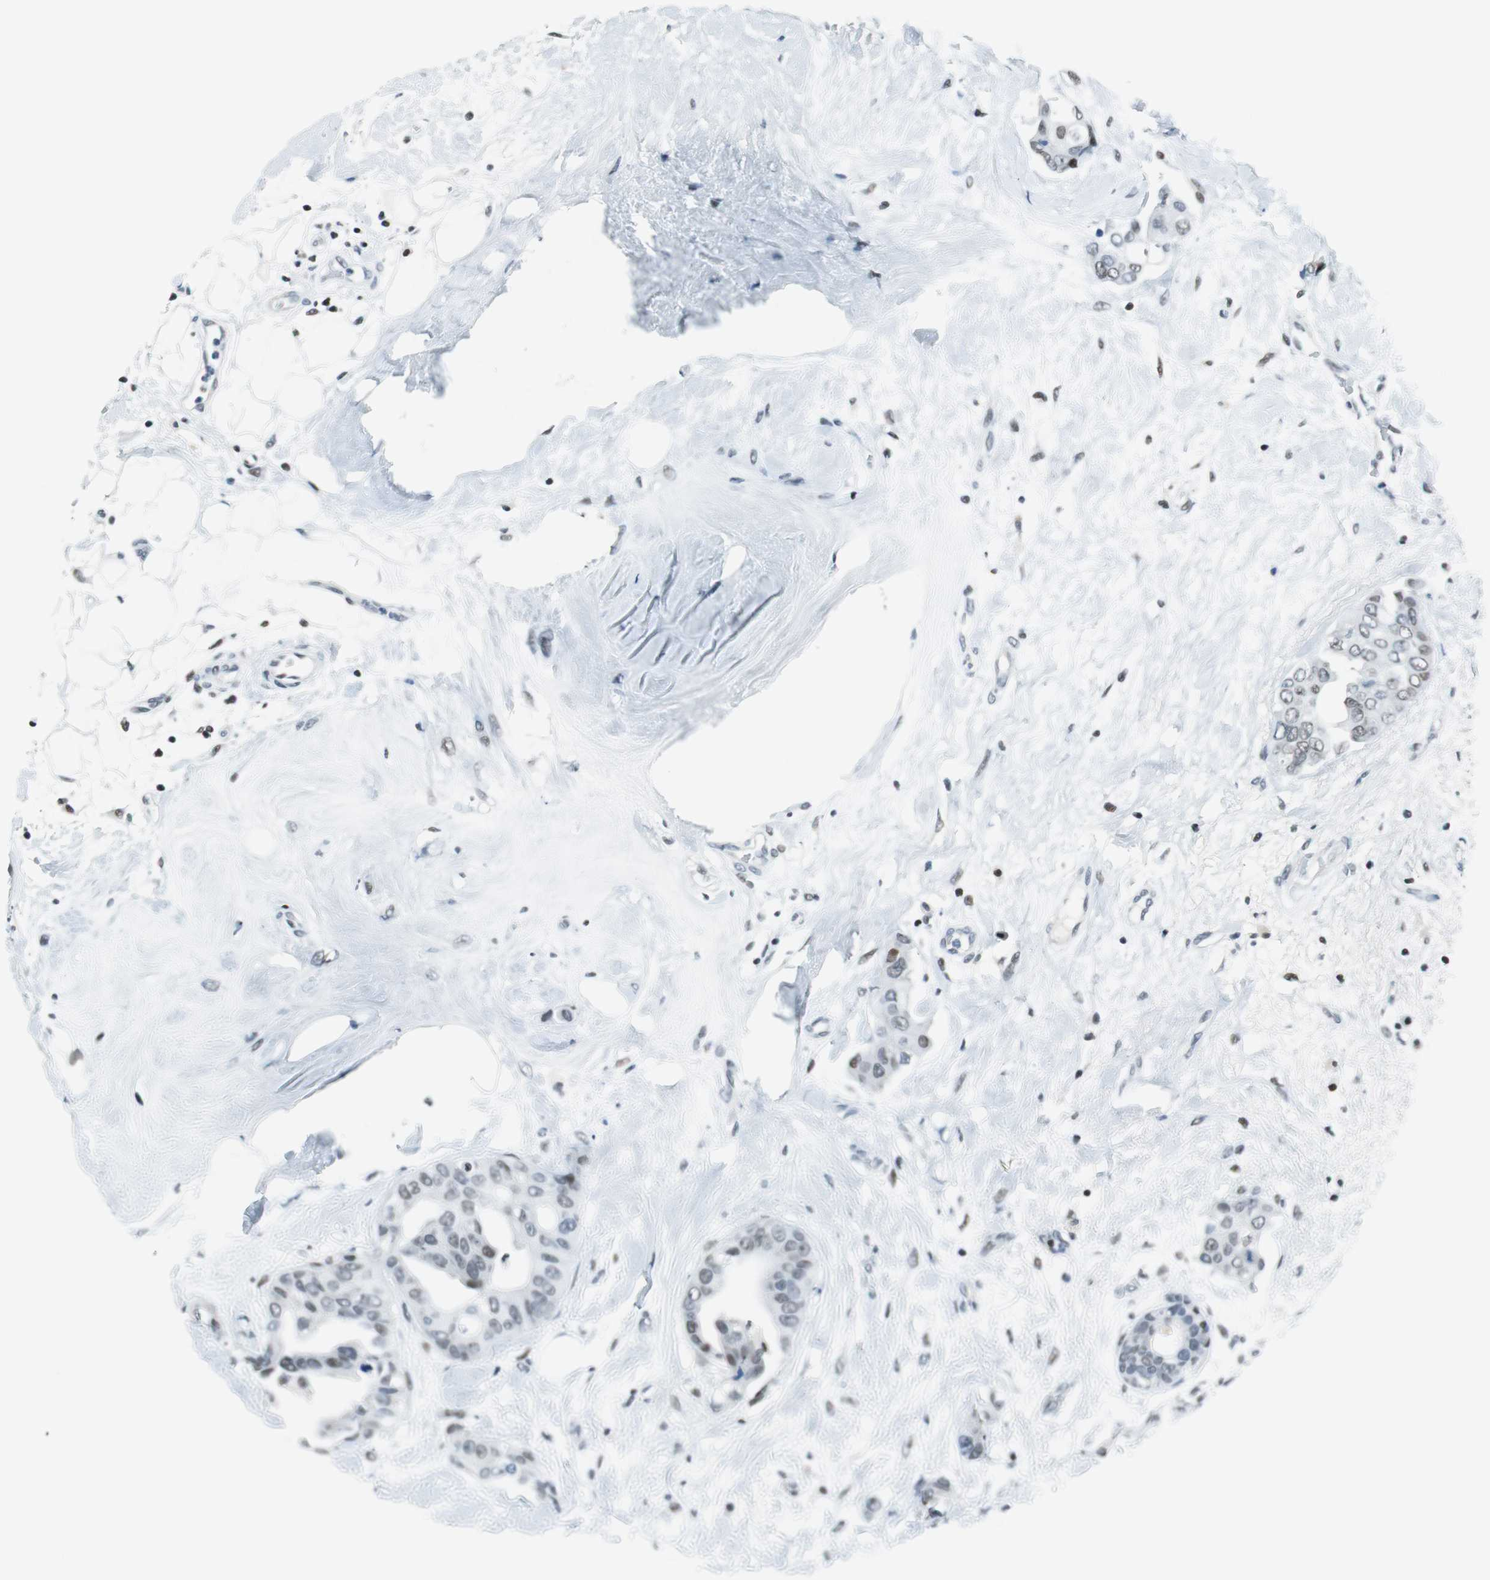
{"staining": {"intensity": "weak", "quantity": "25%-75%", "location": "nuclear"}, "tissue": "breast cancer", "cell_type": "Tumor cells", "image_type": "cancer", "snomed": [{"axis": "morphology", "description": "Duct carcinoma"}, {"axis": "topography", "description": "Breast"}], "caption": "Brown immunohistochemical staining in breast cancer exhibits weak nuclear staining in about 25%-75% of tumor cells.", "gene": "HDAC3", "patient": {"sex": "female", "age": 40}}